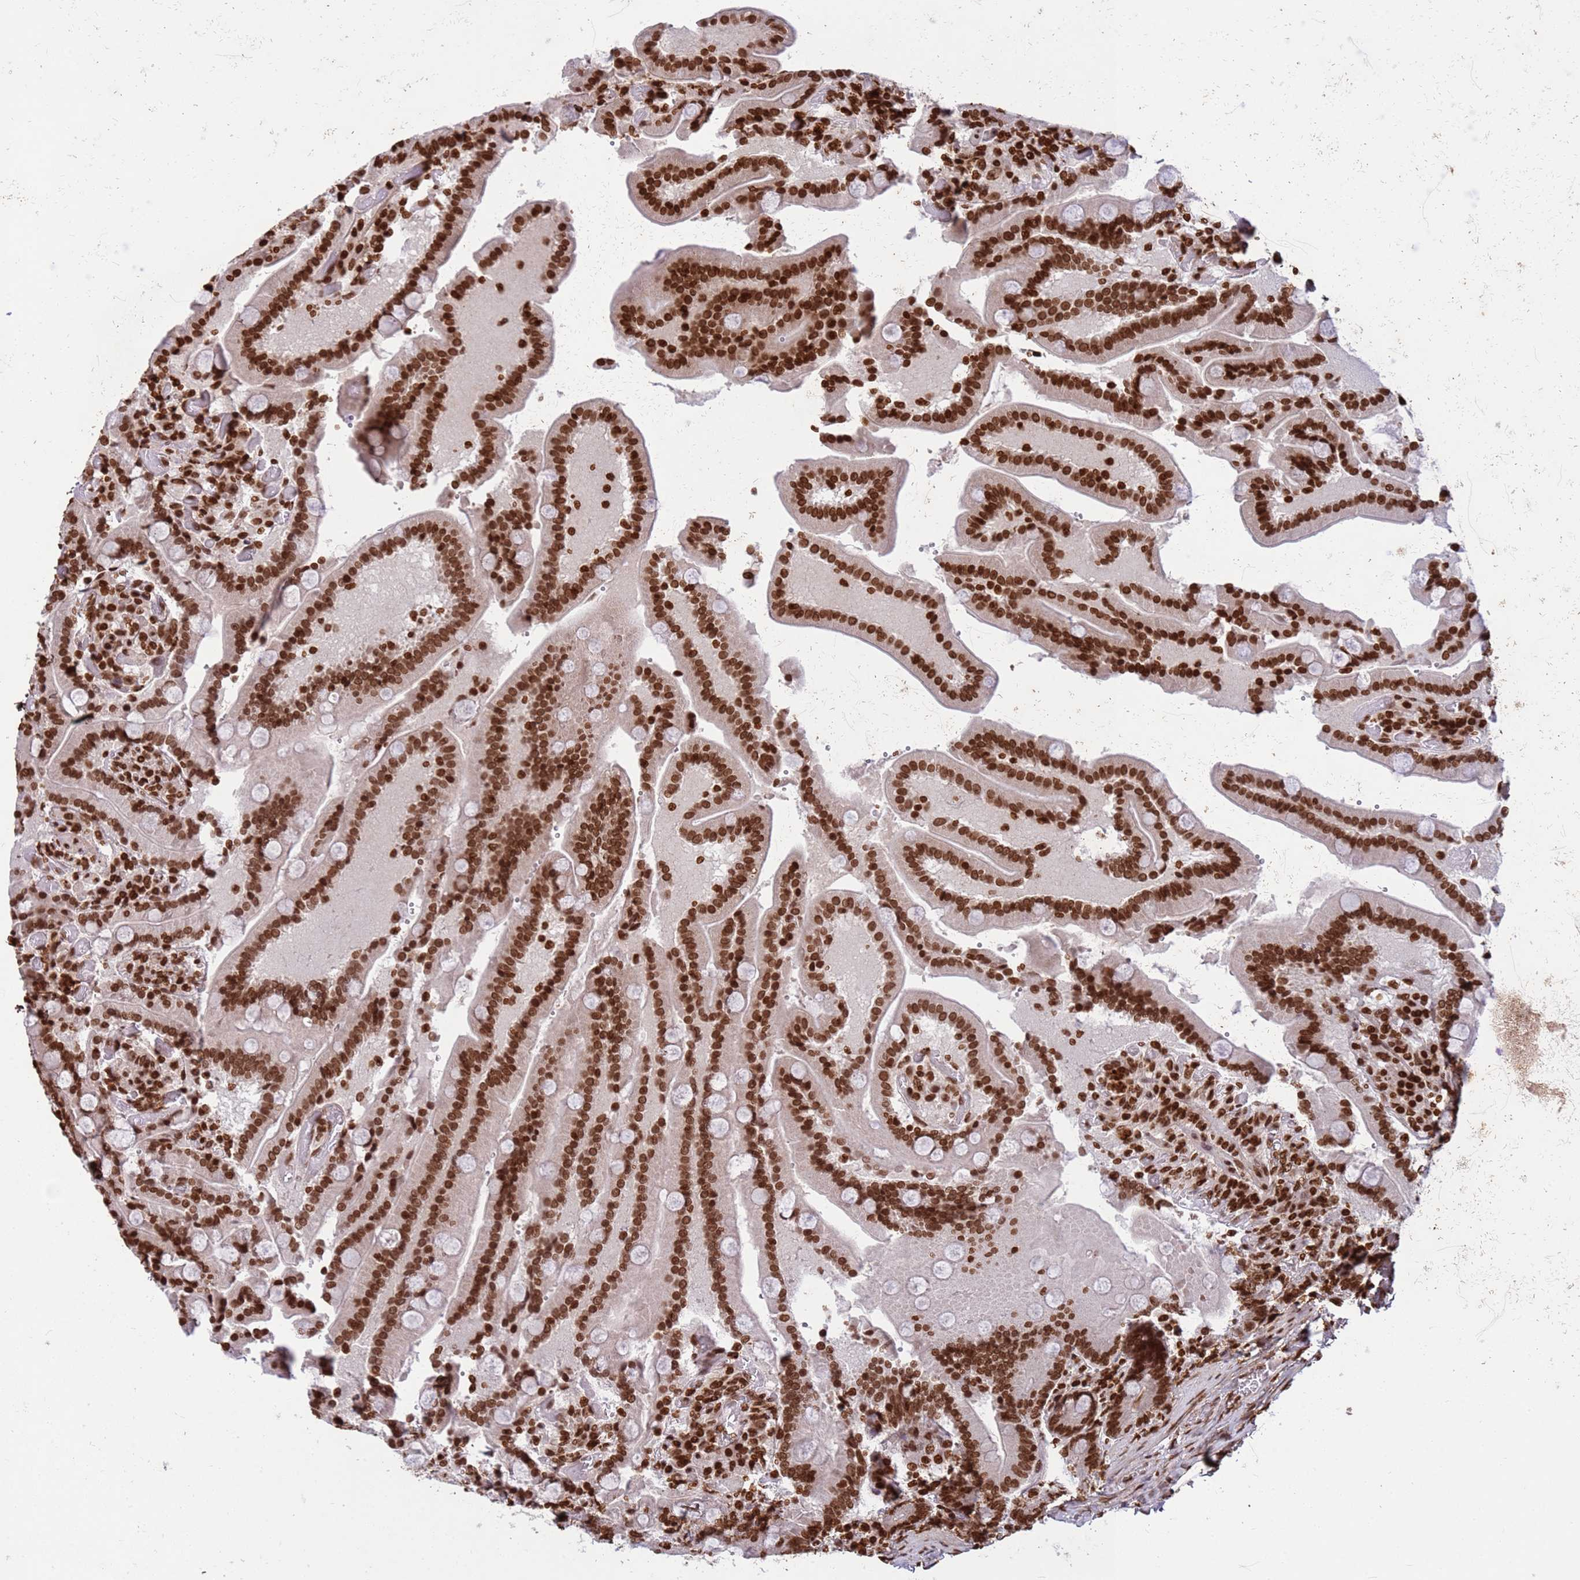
{"staining": {"intensity": "strong", "quantity": ">75%", "location": "nuclear"}, "tissue": "duodenum", "cell_type": "Glandular cells", "image_type": "normal", "snomed": [{"axis": "morphology", "description": "Normal tissue, NOS"}, {"axis": "topography", "description": "Duodenum"}], "caption": "A high-resolution photomicrograph shows IHC staining of unremarkable duodenum, which exhibits strong nuclear positivity in about >75% of glandular cells. The staining was performed using DAB (3,3'-diaminobenzidine) to visualize the protein expression in brown, while the nuclei were stained in blue with hematoxylin (Magnification: 20x).", "gene": "H3", "patient": {"sex": "female", "age": 62}}